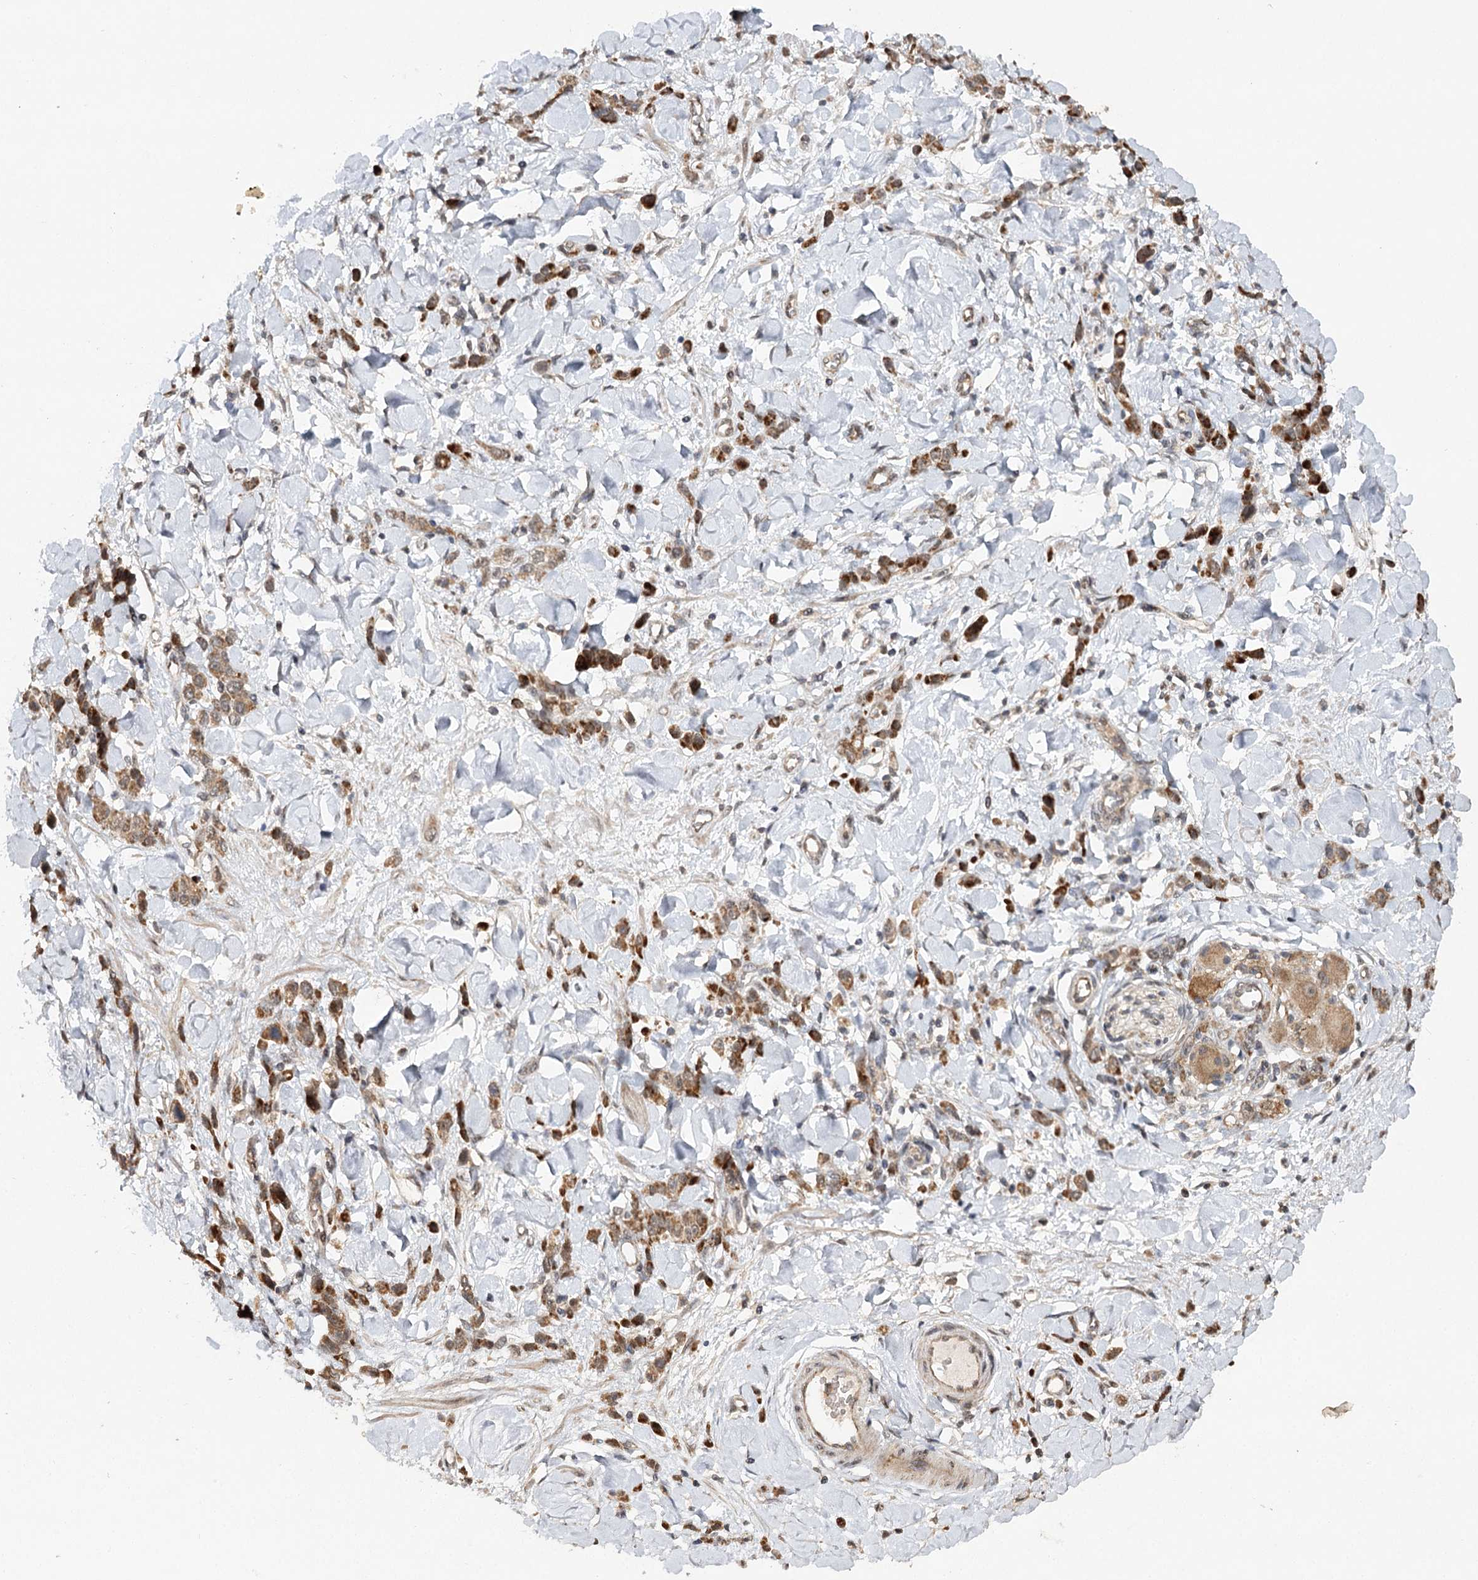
{"staining": {"intensity": "moderate", "quantity": ">75%", "location": "cytoplasmic/membranous"}, "tissue": "stomach cancer", "cell_type": "Tumor cells", "image_type": "cancer", "snomed": [{"axis": "morphology", "description": "Normal tissue, NOS"}, {"axis": "morphology", "description": "Adenocarcinoma, NOS"}, {"axis": "topography", "description": "Stomach"}], "caption": "Stomach cancer tissue exhibits moderate cytoplasmic/membranous positivity in about >75% of tumor cells", "gene": "ZNRF3", "patient": {"sex": "male", "age": 82}}